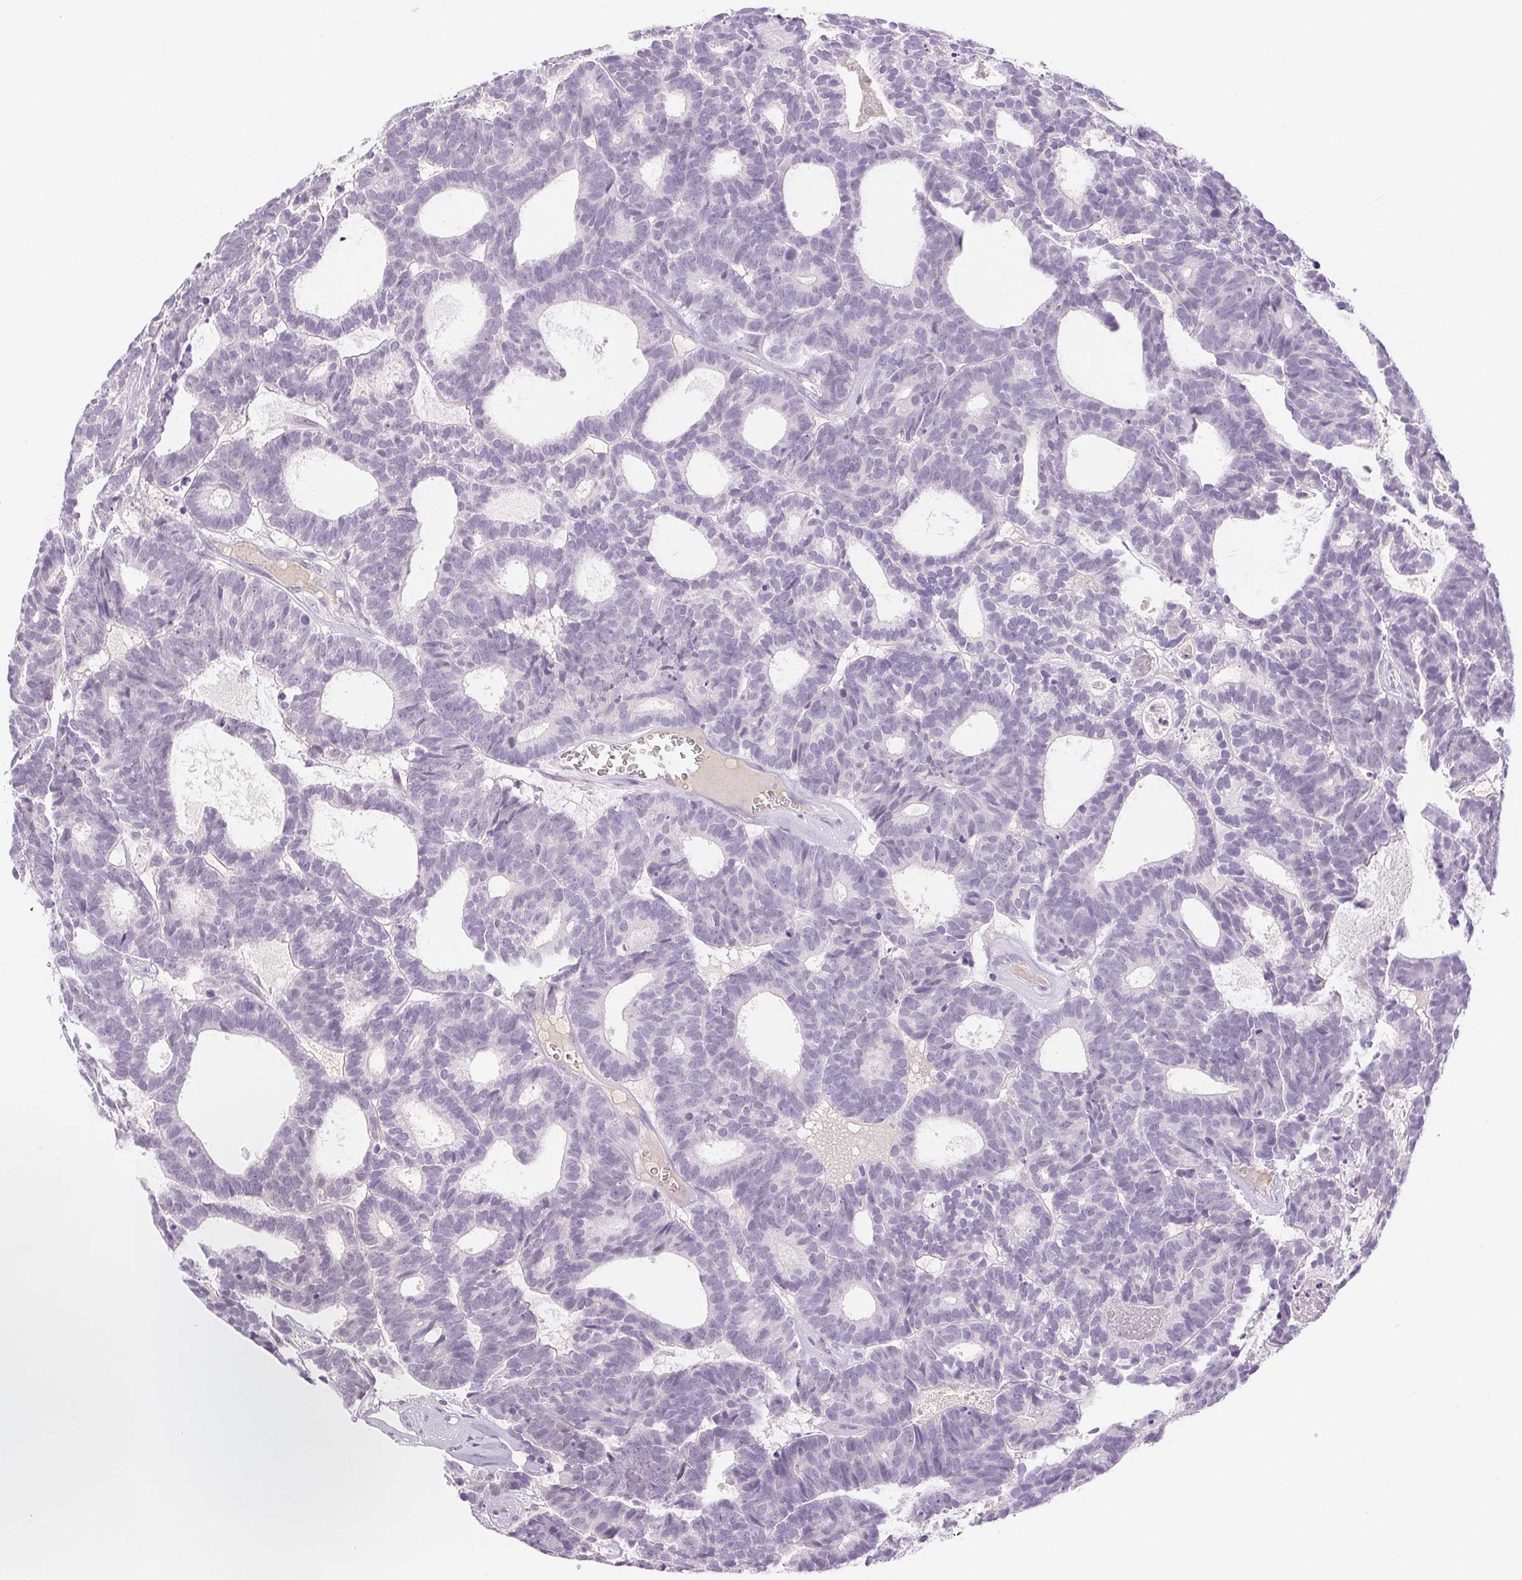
{"staining": {"intensity": "negative", "quantity": "none", "location": "none"}, "tissue": "head and neck cancer", "cell_type": "Tumor cells", "image_type": "cancer", "snomed": [{"axis": "morphology", "description": "Adenocarcinoma, NOS"}, {"axis": "topography", "description": "Head-Neck"}], "caption": "Human head and neck cancer stained for a protein using immunohistochemistry displays no expression in tumor cells.", "gene": "IFIT1B", "patient": {"sex": "female", "age": 81}}